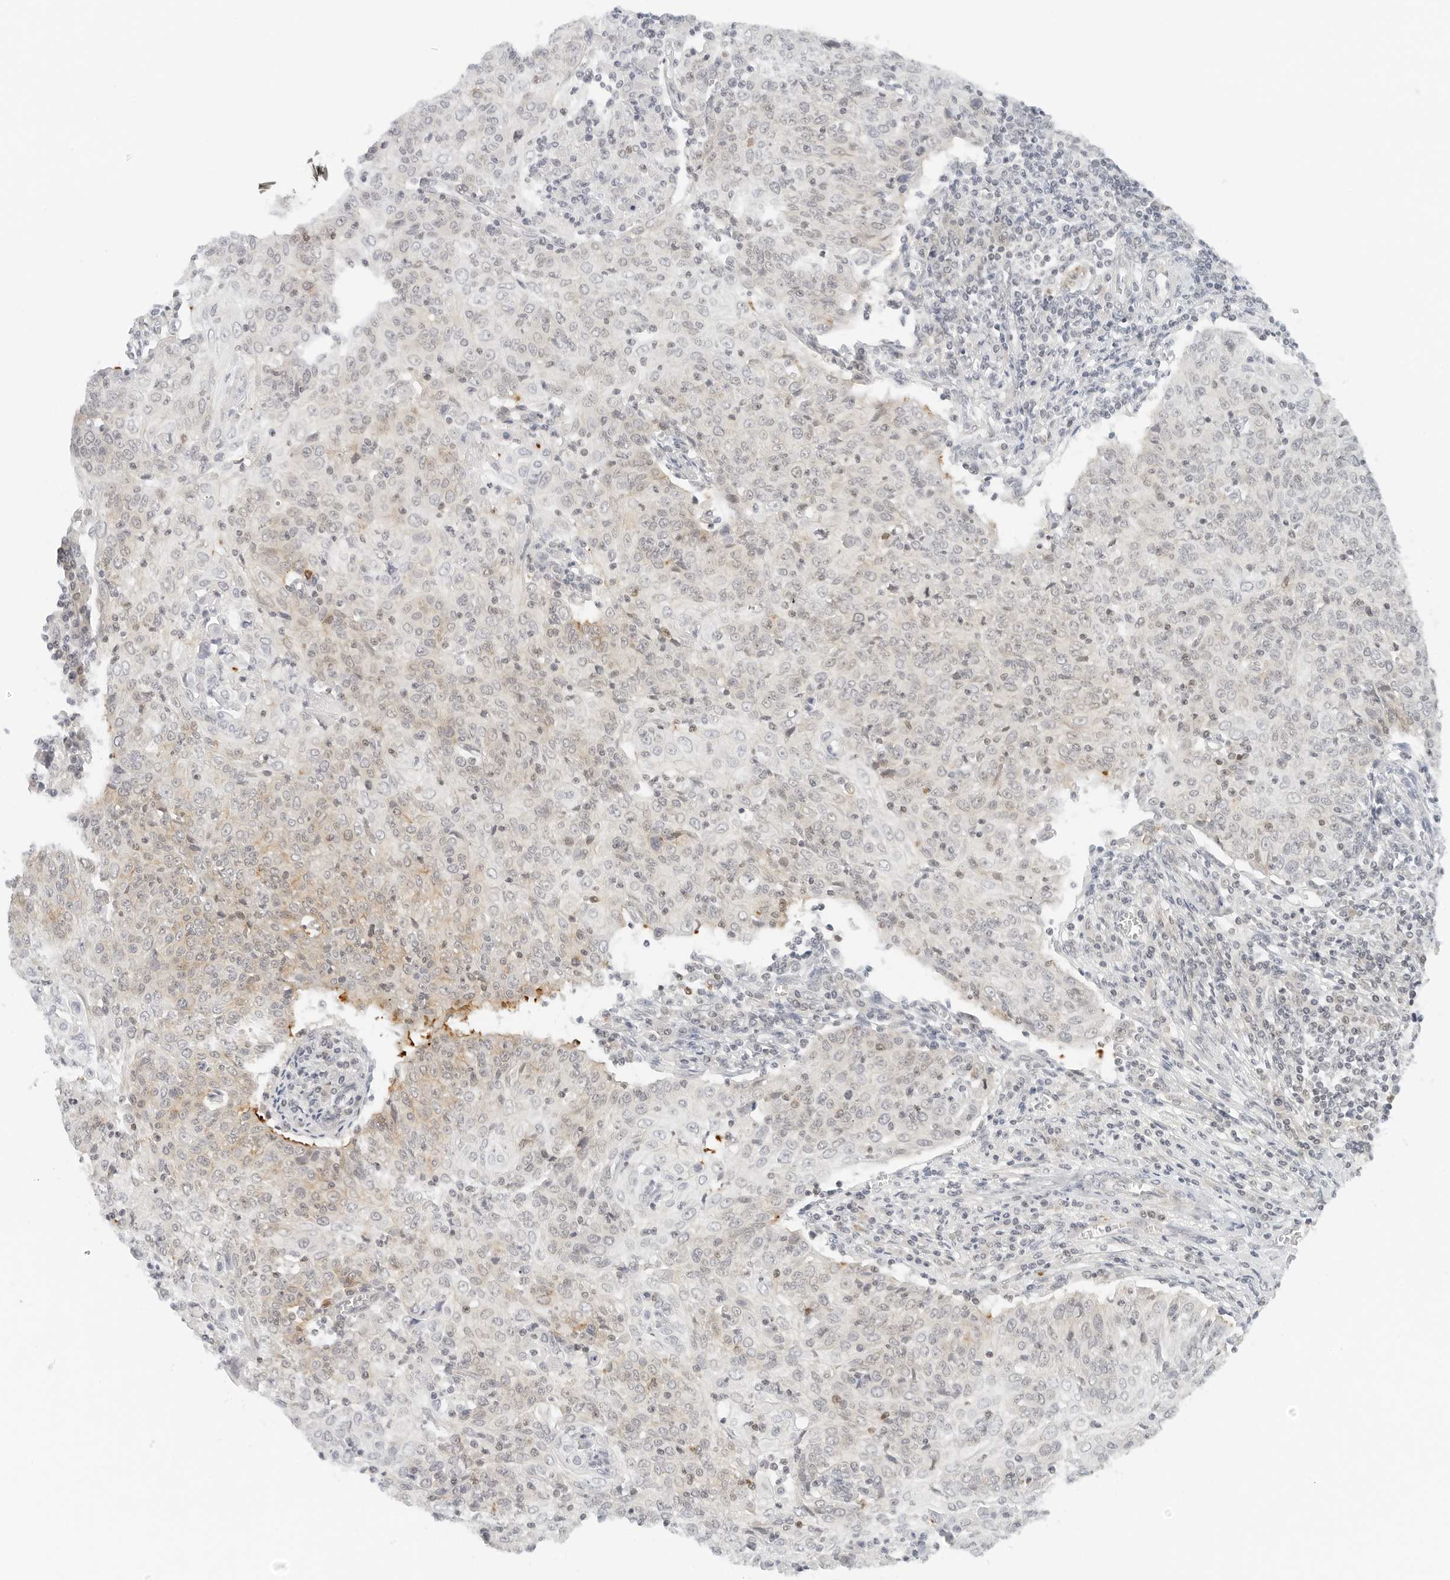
{"staining": {"intensity": "weak", "quantity": "<25%", "location": "cytoplasmic/membranous"}, "tissue": "cervical cancer", "cell_type": "Tumor cells", "image_type": "cancer", "snomed": [{"axis": "morphology", "description": "Squamous cell carcinoma, NOS"}, {"axis": "topography", "description": "Cervix"}], "caption": "IHC micrograph of neoplastic tissue: cervical cancer (squamous cell carcinoma) stained with DAB (3,3'-diaminobenzidine) reveals no significant protein expression in tumor cells. (Brightfield microscopy of DAB immunohistochemistry at high magnification).", "gene": "NEO1", "patient": {"sex": "female", "age": 48}}